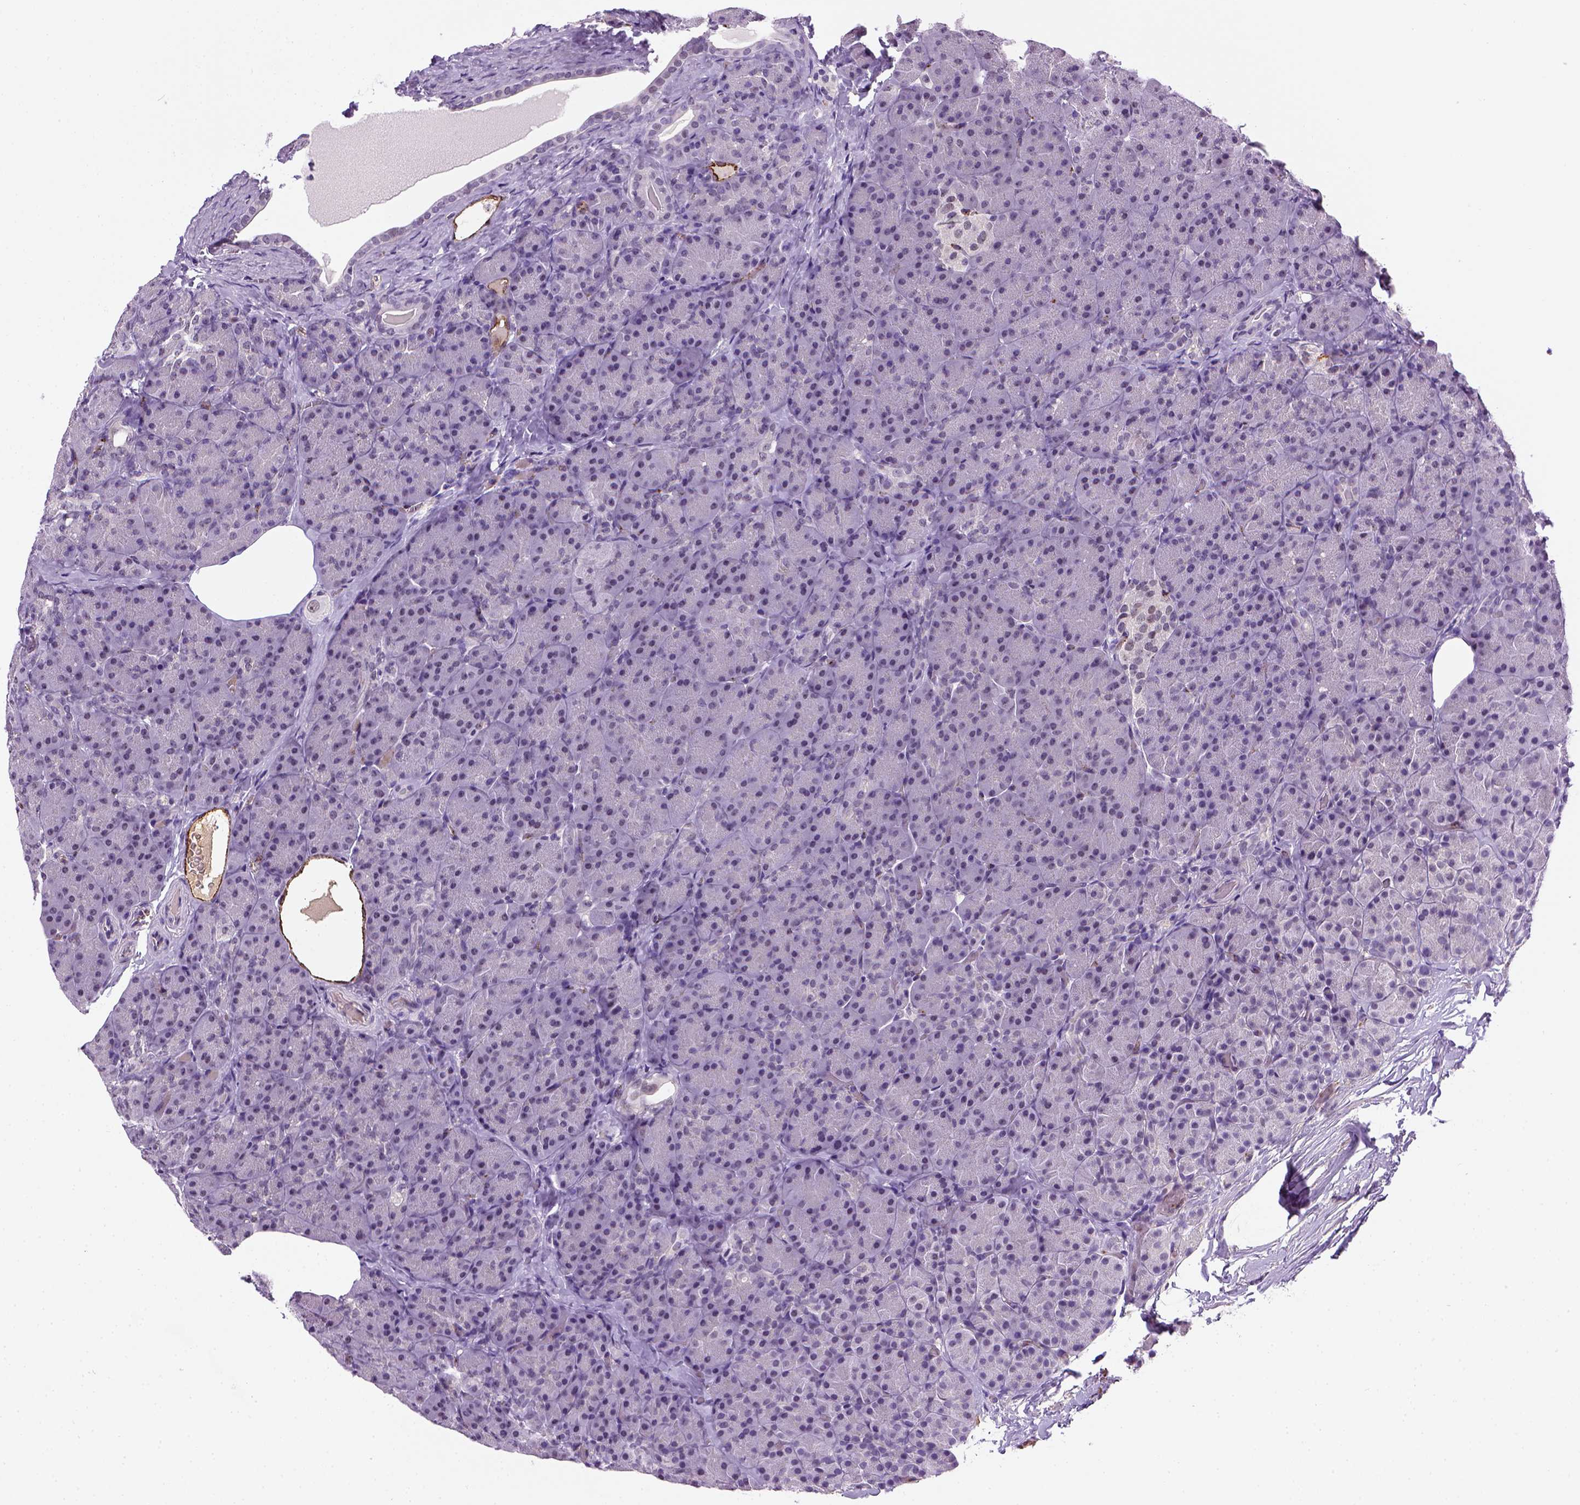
{"staining": {"intensity": "negative", "quantity": "none", "location": "none"}, "tissue": "pancreas", "cell_type": "Exocrine glandular cells", "image_type": "normal", "snomed": [{"axis": "morphology", "description": "Normal tissue, NOS"}, {"axis": "topography", "description": "Pancreas"}], "caption": "DAB immunohistochemical staining of normal pancreas demonstrates no significant positivity in exocrine glandular cells. Brightfield microscopy of IHC stained with DAB (3,3'-diaminobenzidine) (brown) and hematoxylin (blue), captured at high magnification.", "gene": "VWF", "patient": {"sex": "male", "age": 57}}